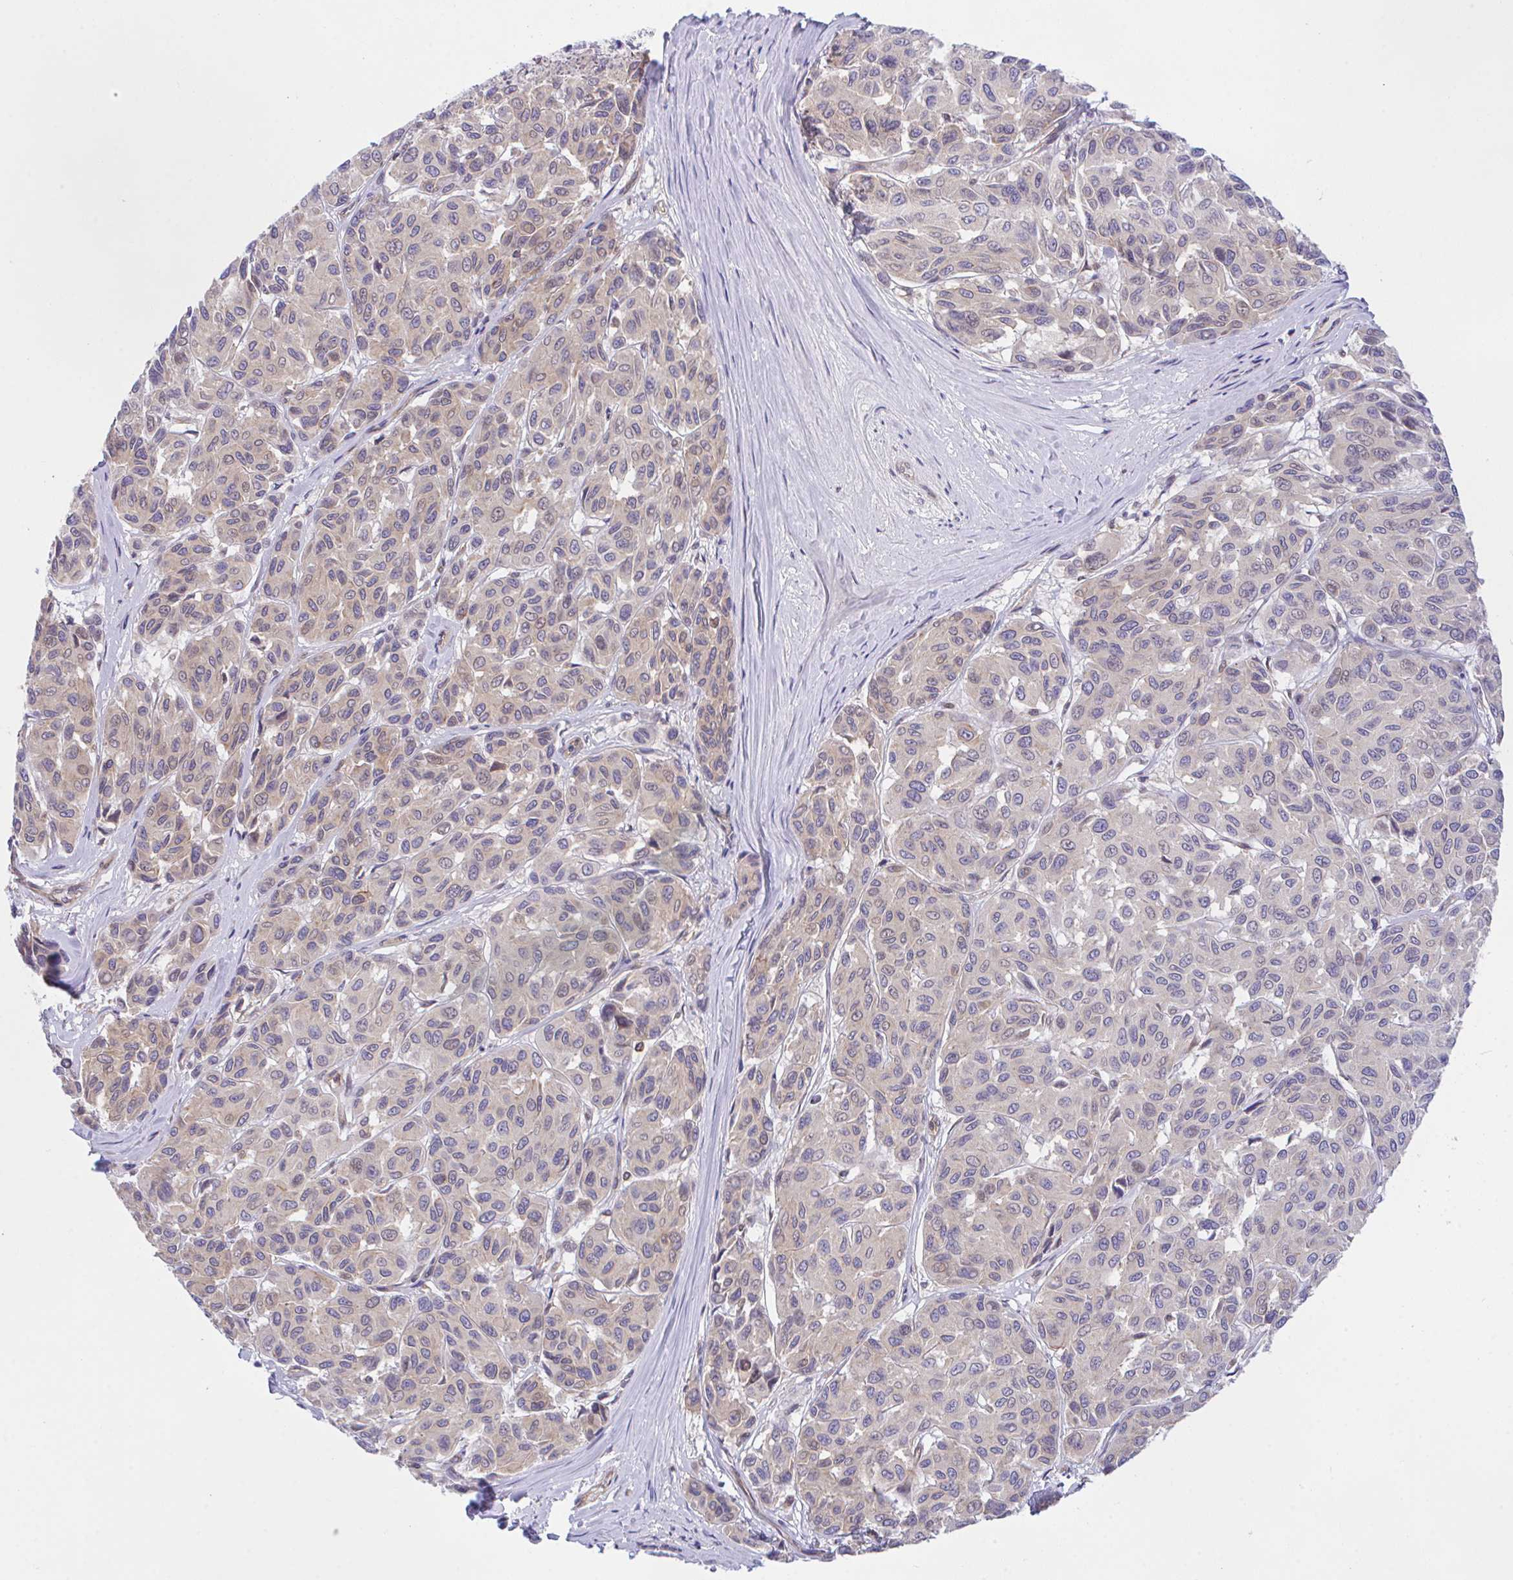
{"staining": {"intensity": "weak", "quantity": "<25%", "location": "cytoplasmic/membranous"}, "tissue": "melanoma", "cell_type": "Tumor cells", "image_type": "cancer", "snomed": [{"axis": "morphology", "description": "Malignant melanoma, NOS"}, {"axis": "topography", "description": "Skin"}], "caption": "There is no significant positivity in tumor cells of malignant melanoma. (Brightfield microscopy of DAB (3,3'-diaminobenzidine) immunohistochemistry at high magnification).", "gene": "ZBED3", "patient": {"sex": "female", "age": 66}}